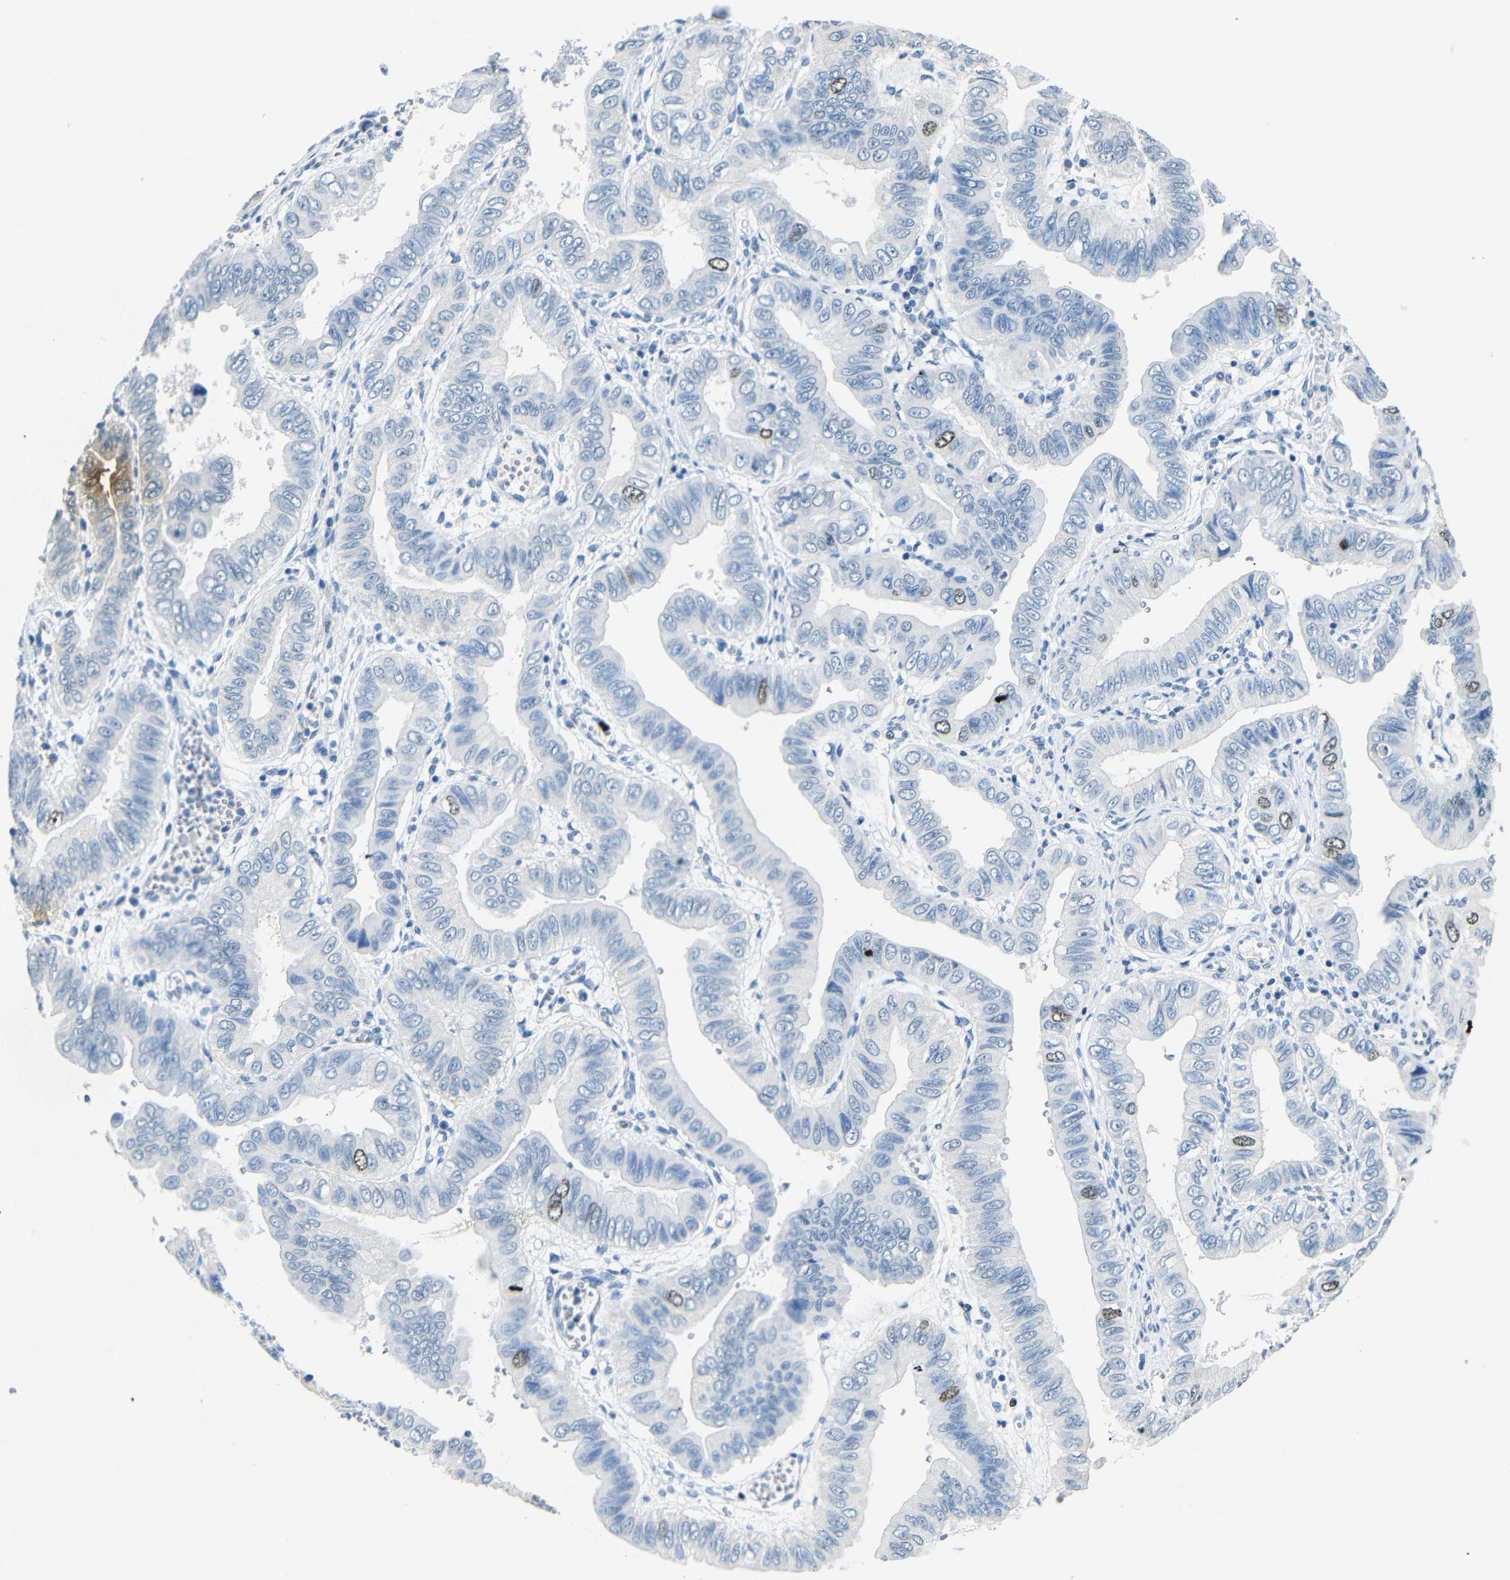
{"staining": {"intensity": "moderate", "quantity": "<25%", "location": "nuclear"}, "tissue": "pancreatic cancer", "cell_type": "Tumor cells", "image_type": "cancer", "snomed": [{"axis": "morphology", "description": "Normal tissue, NOS"}, {"axis": "topography", "description": "Lymph node"}], "caption": "A high-resolution photomicrograph shows immunohistochemistry (IHC) staining of pancreatic cancer, which demonstrates moderate nuclear staining in about <25% of tumor cells. (Stains: DAB in brown, nuclei in blue, Microscopy: brightfield microscopy at high magnification).", "gene": "INCENP", "patient": {"sex": "male", "age": 50}}